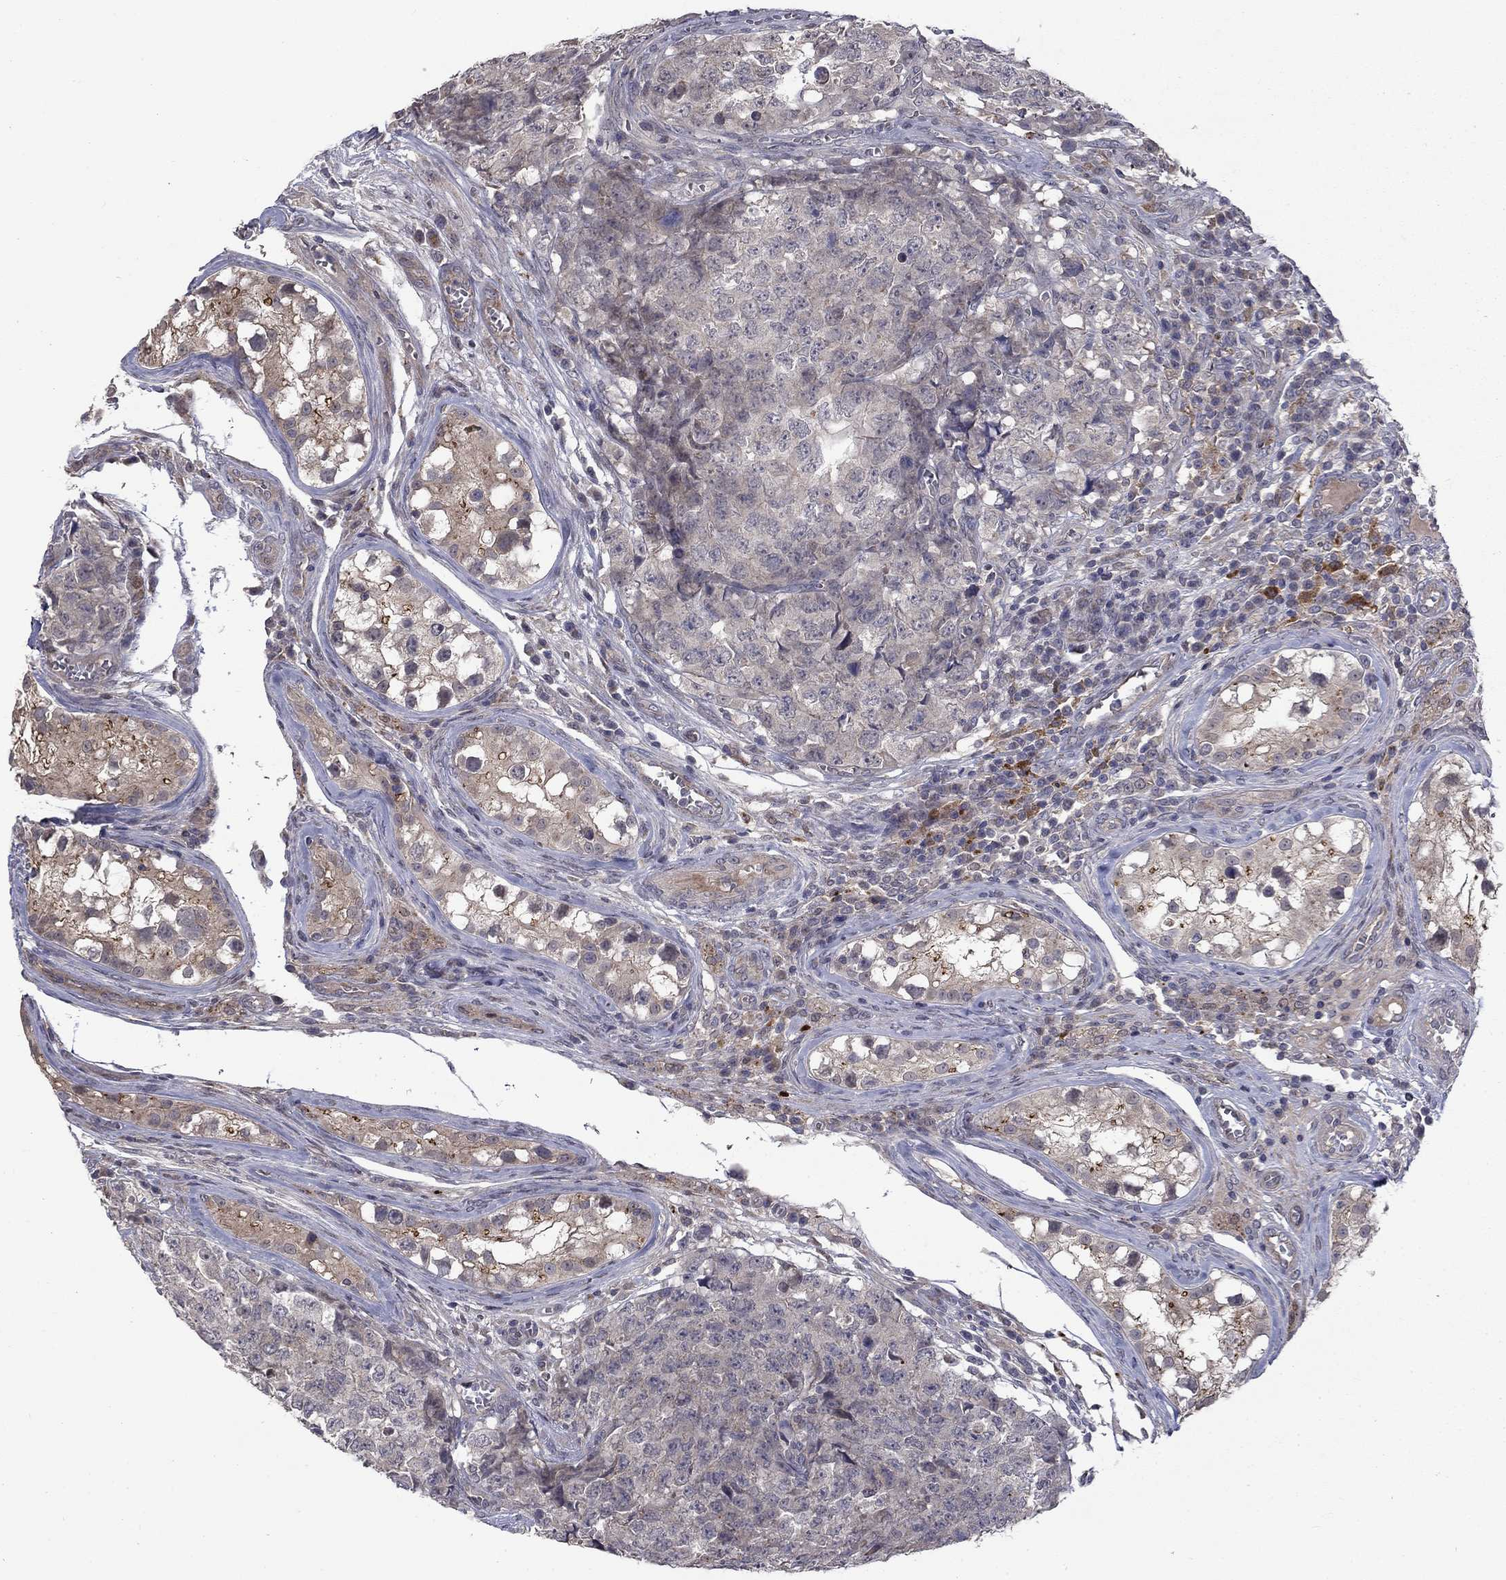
{"staining": {"intensity": "negative", "quantity": "none", "location": "none"}, "tissue": "testis cancer", "cell_type": "Tumor cells", "image_type": "cancer", "snomed": [{"axis": "morphology", "description": "Carcinoma, Embryonal, NOS"}, {"axis": "topography", "description": "Testis"}], "caption": "Tumor cells are negative for protein expression in human embryonal carcinoma (testis).", "gene": "FAM3B", "patient": {"sex": "male", "age": 23}}